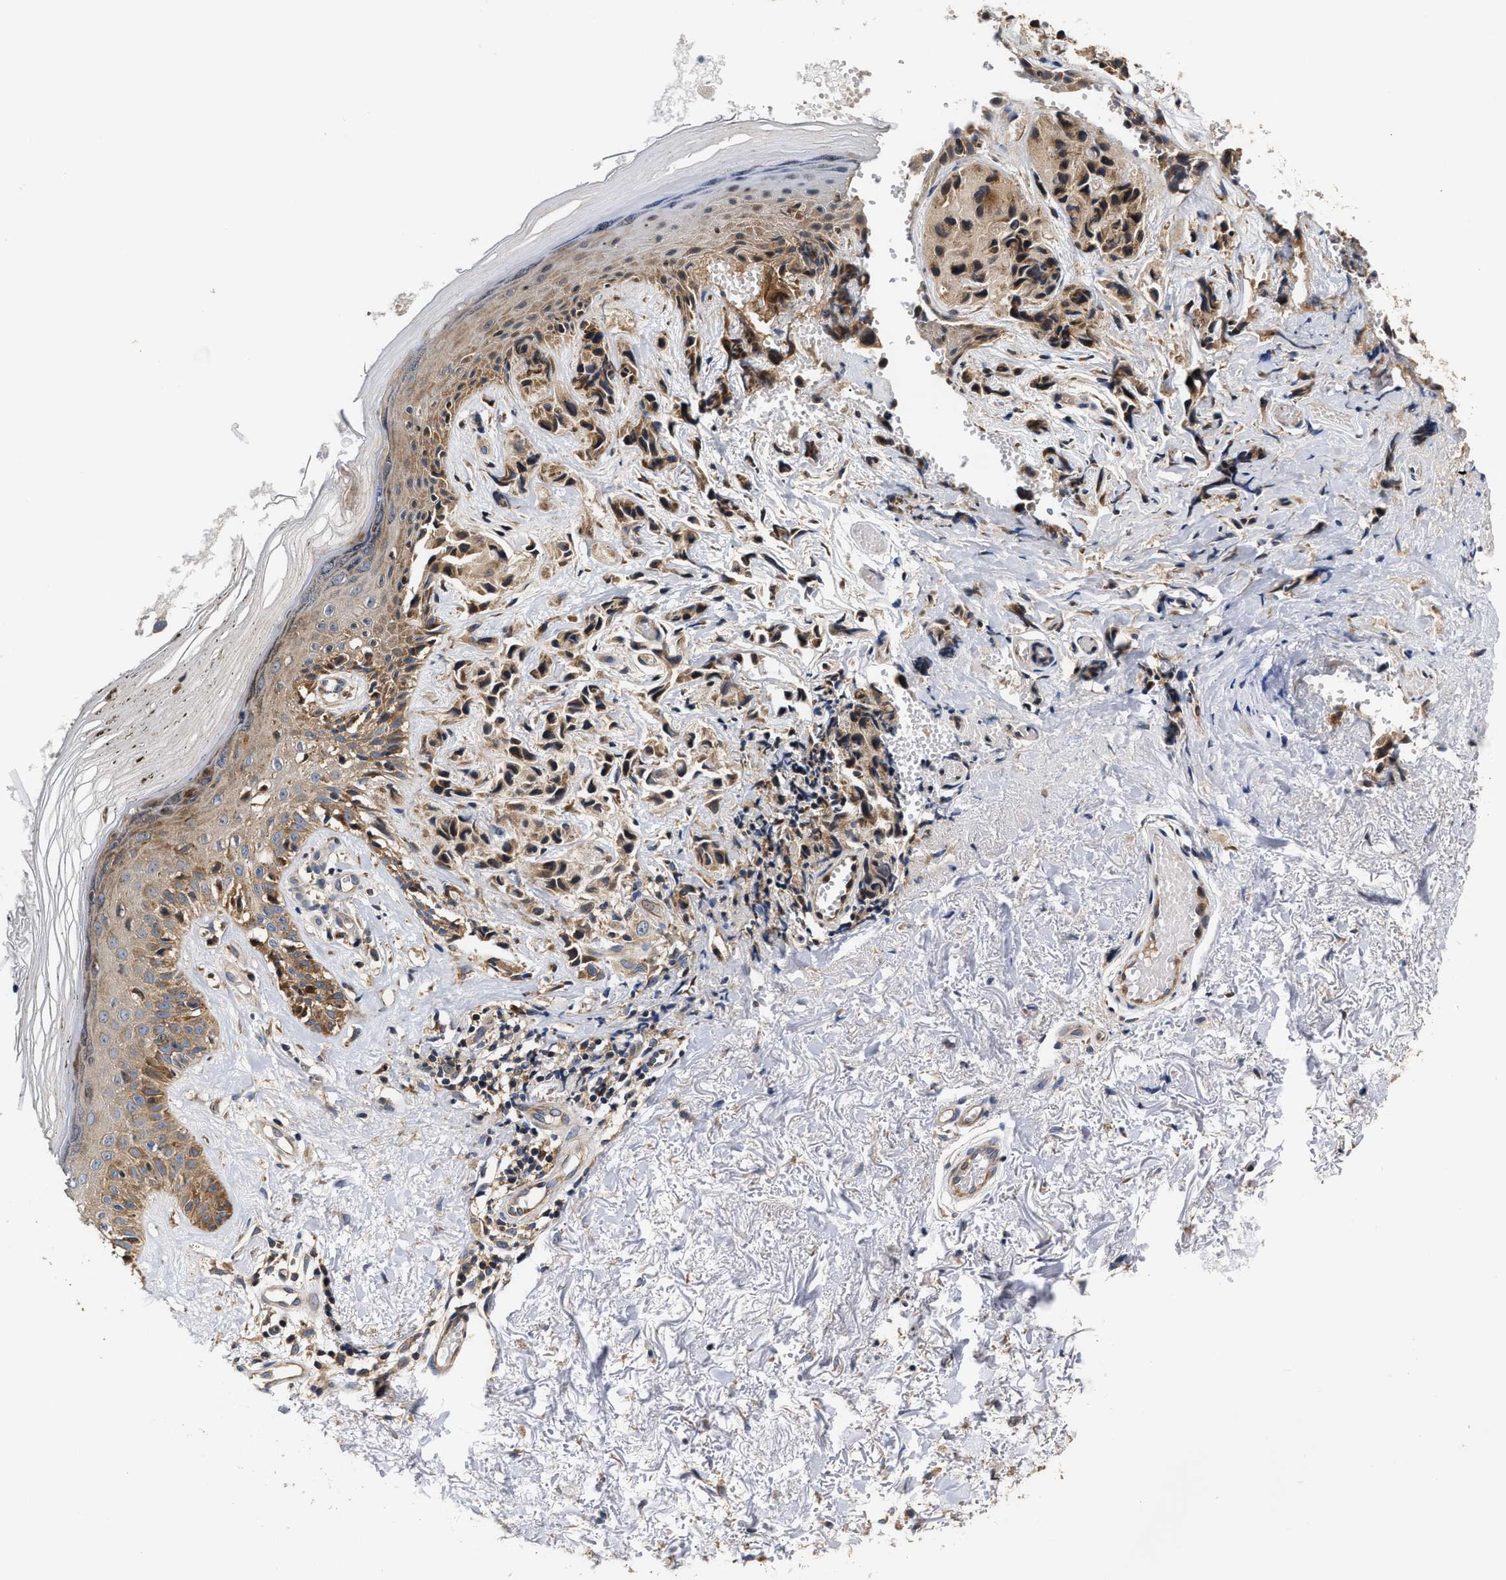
{"staining": {"intensity": "moderate", "quantity": "25%-75%", "location": "cytoplasmic/membranous"}, "tissue": "melanoma", "cell_type": "Tumor cells", "image_type": "cancer", "snomed": [{"axis": "morphology", "description": "Malignant melanoma, NOS"}, {"axis": "topography", "description": "Skin"}], "caption": "Melanoma was stained to show a protein in brown. There is medium levels of moderate cytoplasmic/membranous positivity in about 25%-75% of tumor cells.", "gene": "CLIP2", "patient": {"sex": "female", "age": 58}}